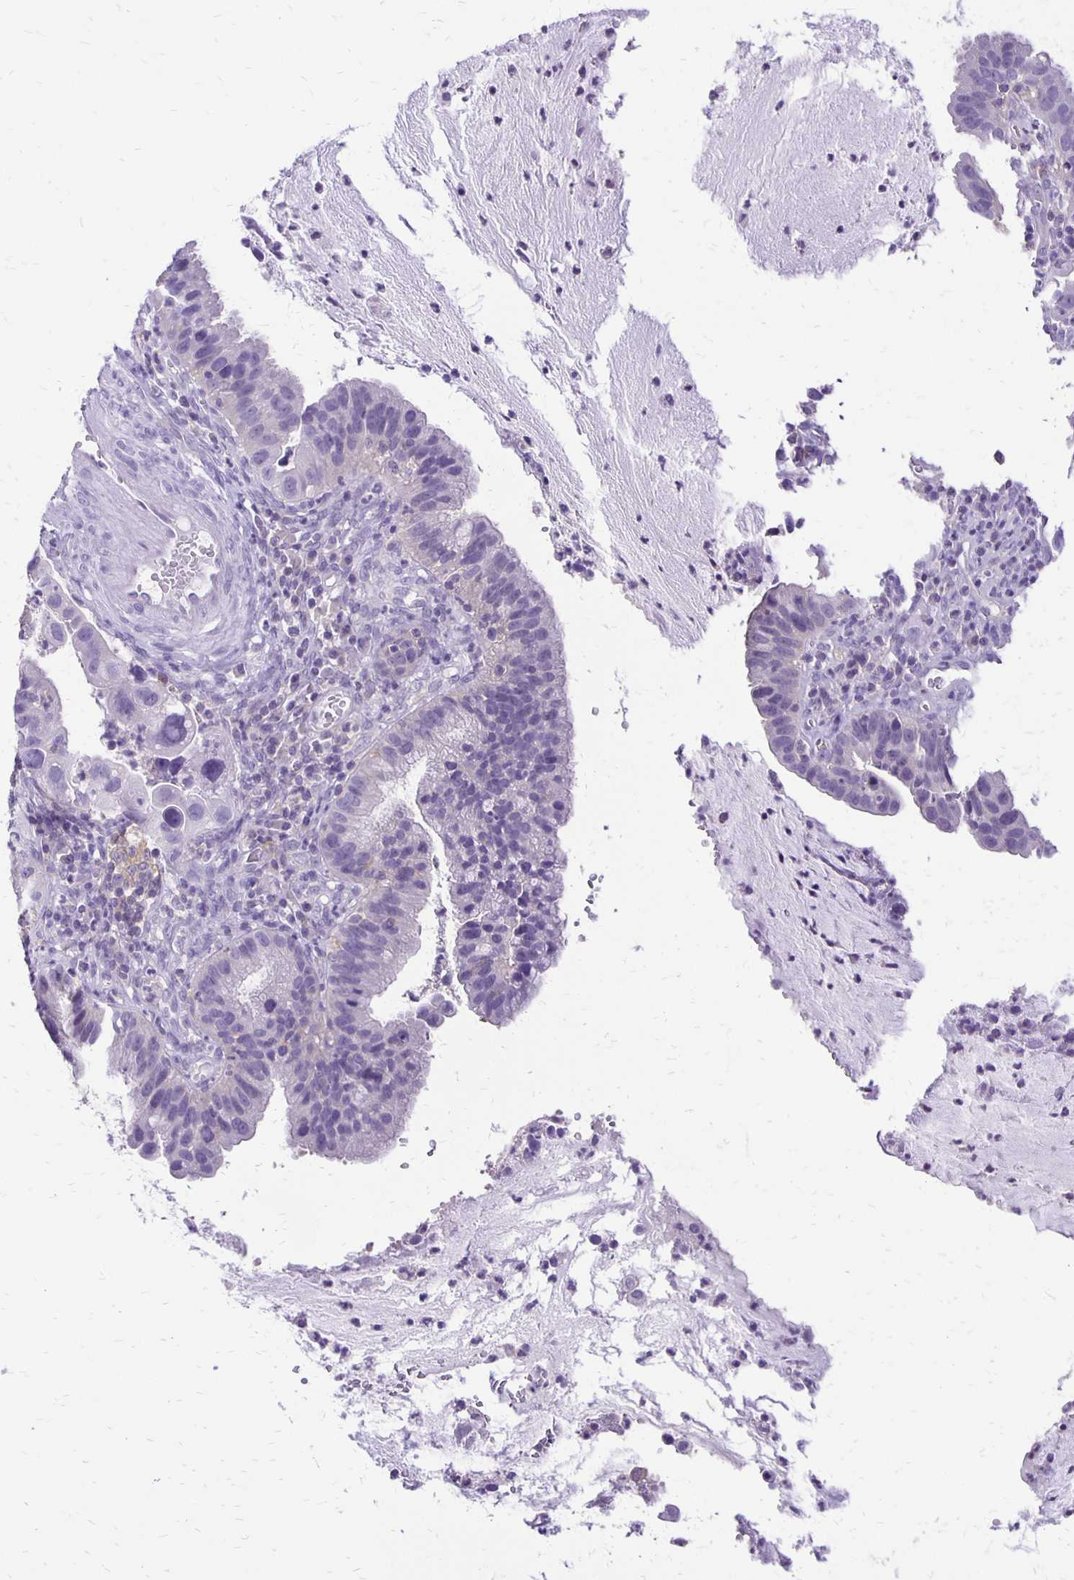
{"staining": {"intensity": "negative", "quantity": "none", "location": "none"}, "tissue": "cervical cancer", "cell_type": "Tumor cells", "image_type": "cancer", "snomed": [{"axis": "morphology", "description": "Adenocarcinoma, NOS"}, {"axis": "topography", "description": "Cervix"}], "caption": "A high-resolution image shows immunohistochemistry (IHC) staining of cervical cancer, which reveals no significant expression in tumor cells. Nuclei are stained in blue.", "gene": "ANKRD45", "patient": {"sex": "female", "age": 34}}